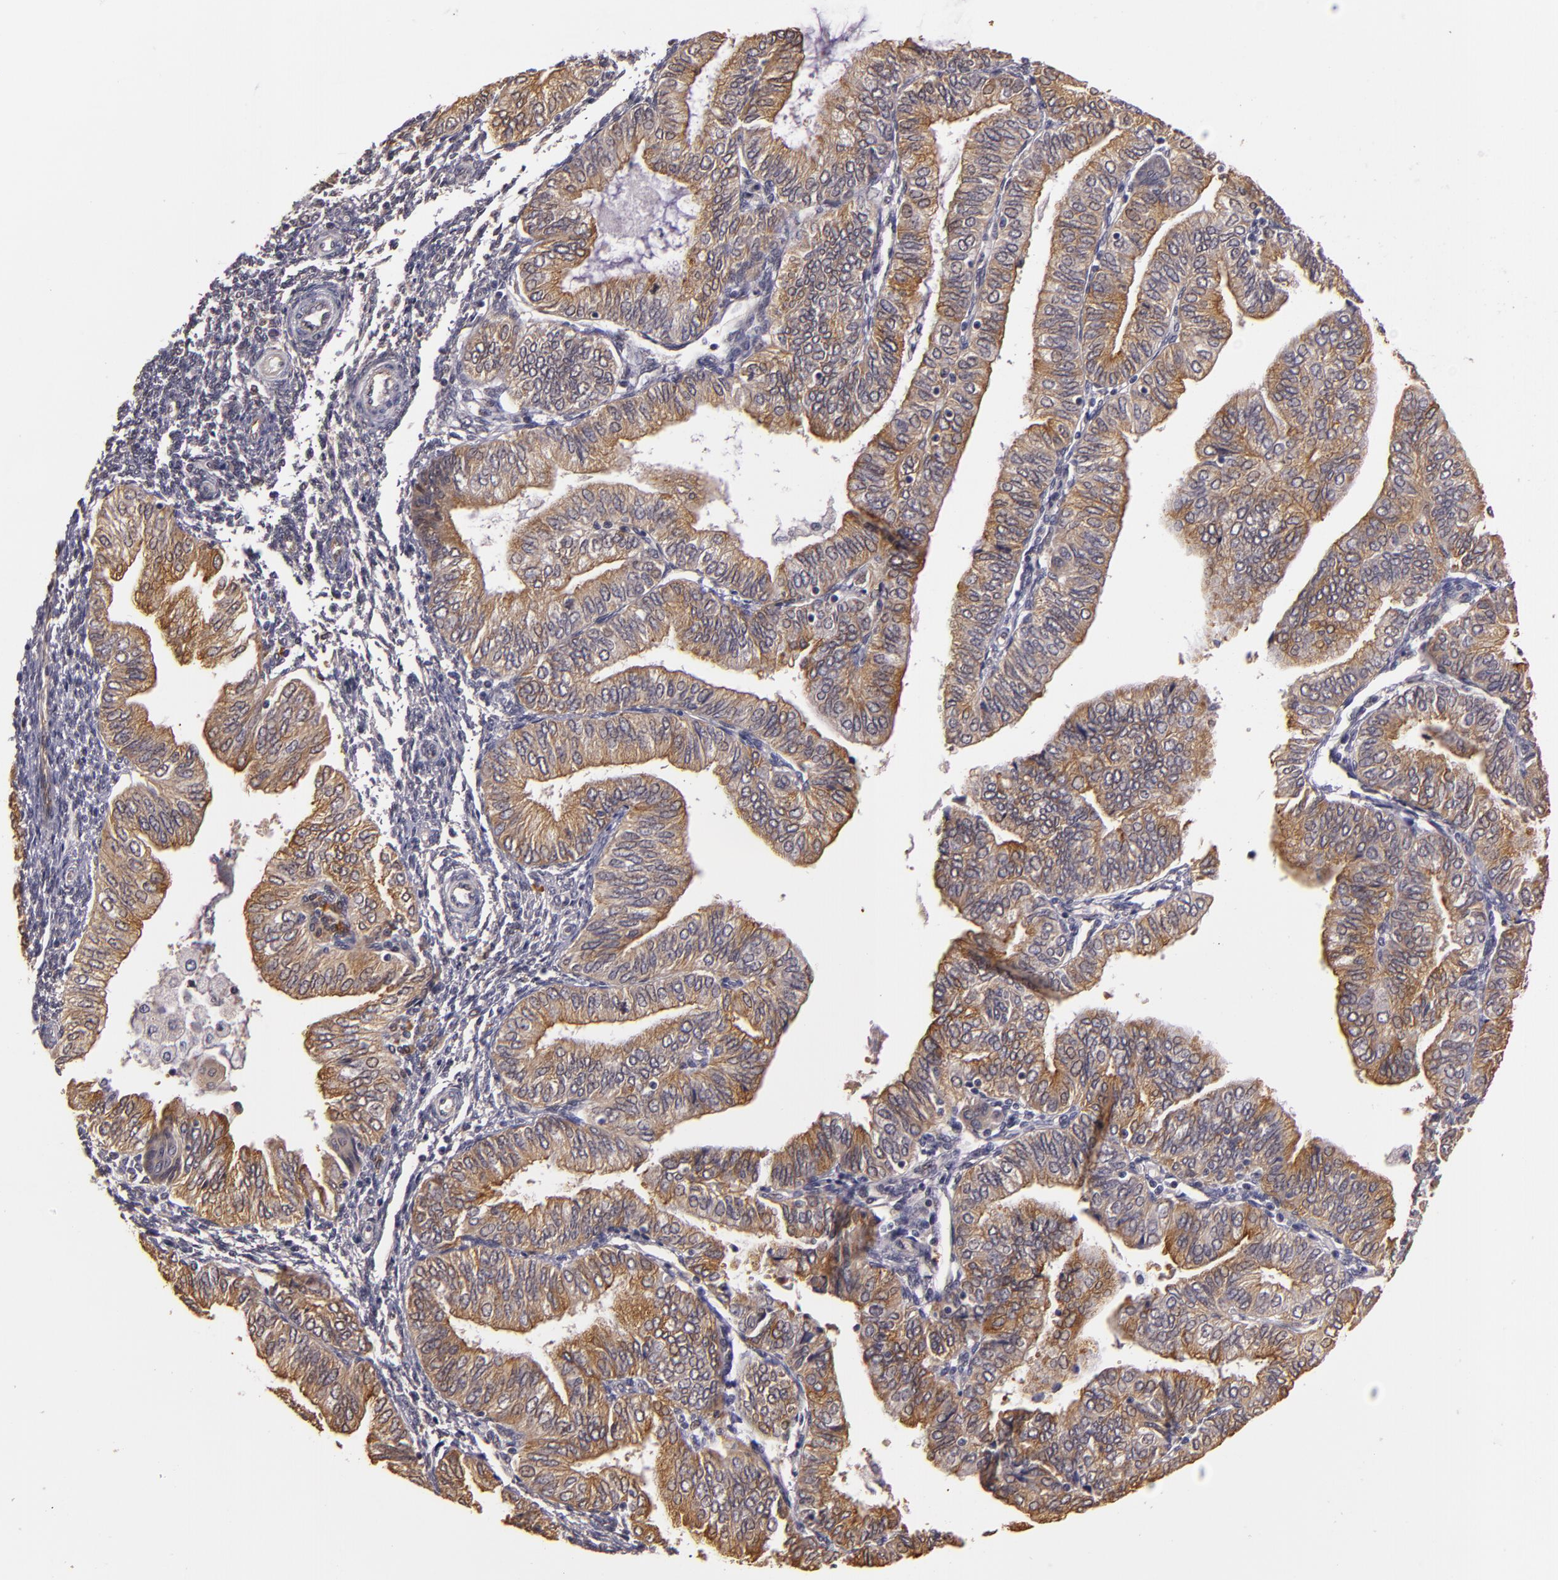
{"staining": {"intensity": "moderate", "quantity": "25%-75%", "location": "cytoplasmic/membranous"}, "tissue": "endometrial cancer", "cell_type": "Tumor cells", "image_type": "cancer", "snomed": [{"axis": "morphology", "description": "Adenocarcinoma, NOS"}, {"axis": "topography", "description": "Endometrium"}], "caption": "Moderate cytoplasmic/membranous positivity for a protein is seen in approximately 25%-75% of tumor cells of adenocarcinoma (endometrial) using immunohistochemistry.", "gene": "SYTL4", "patient": {"sex": "female", "age": 51}}